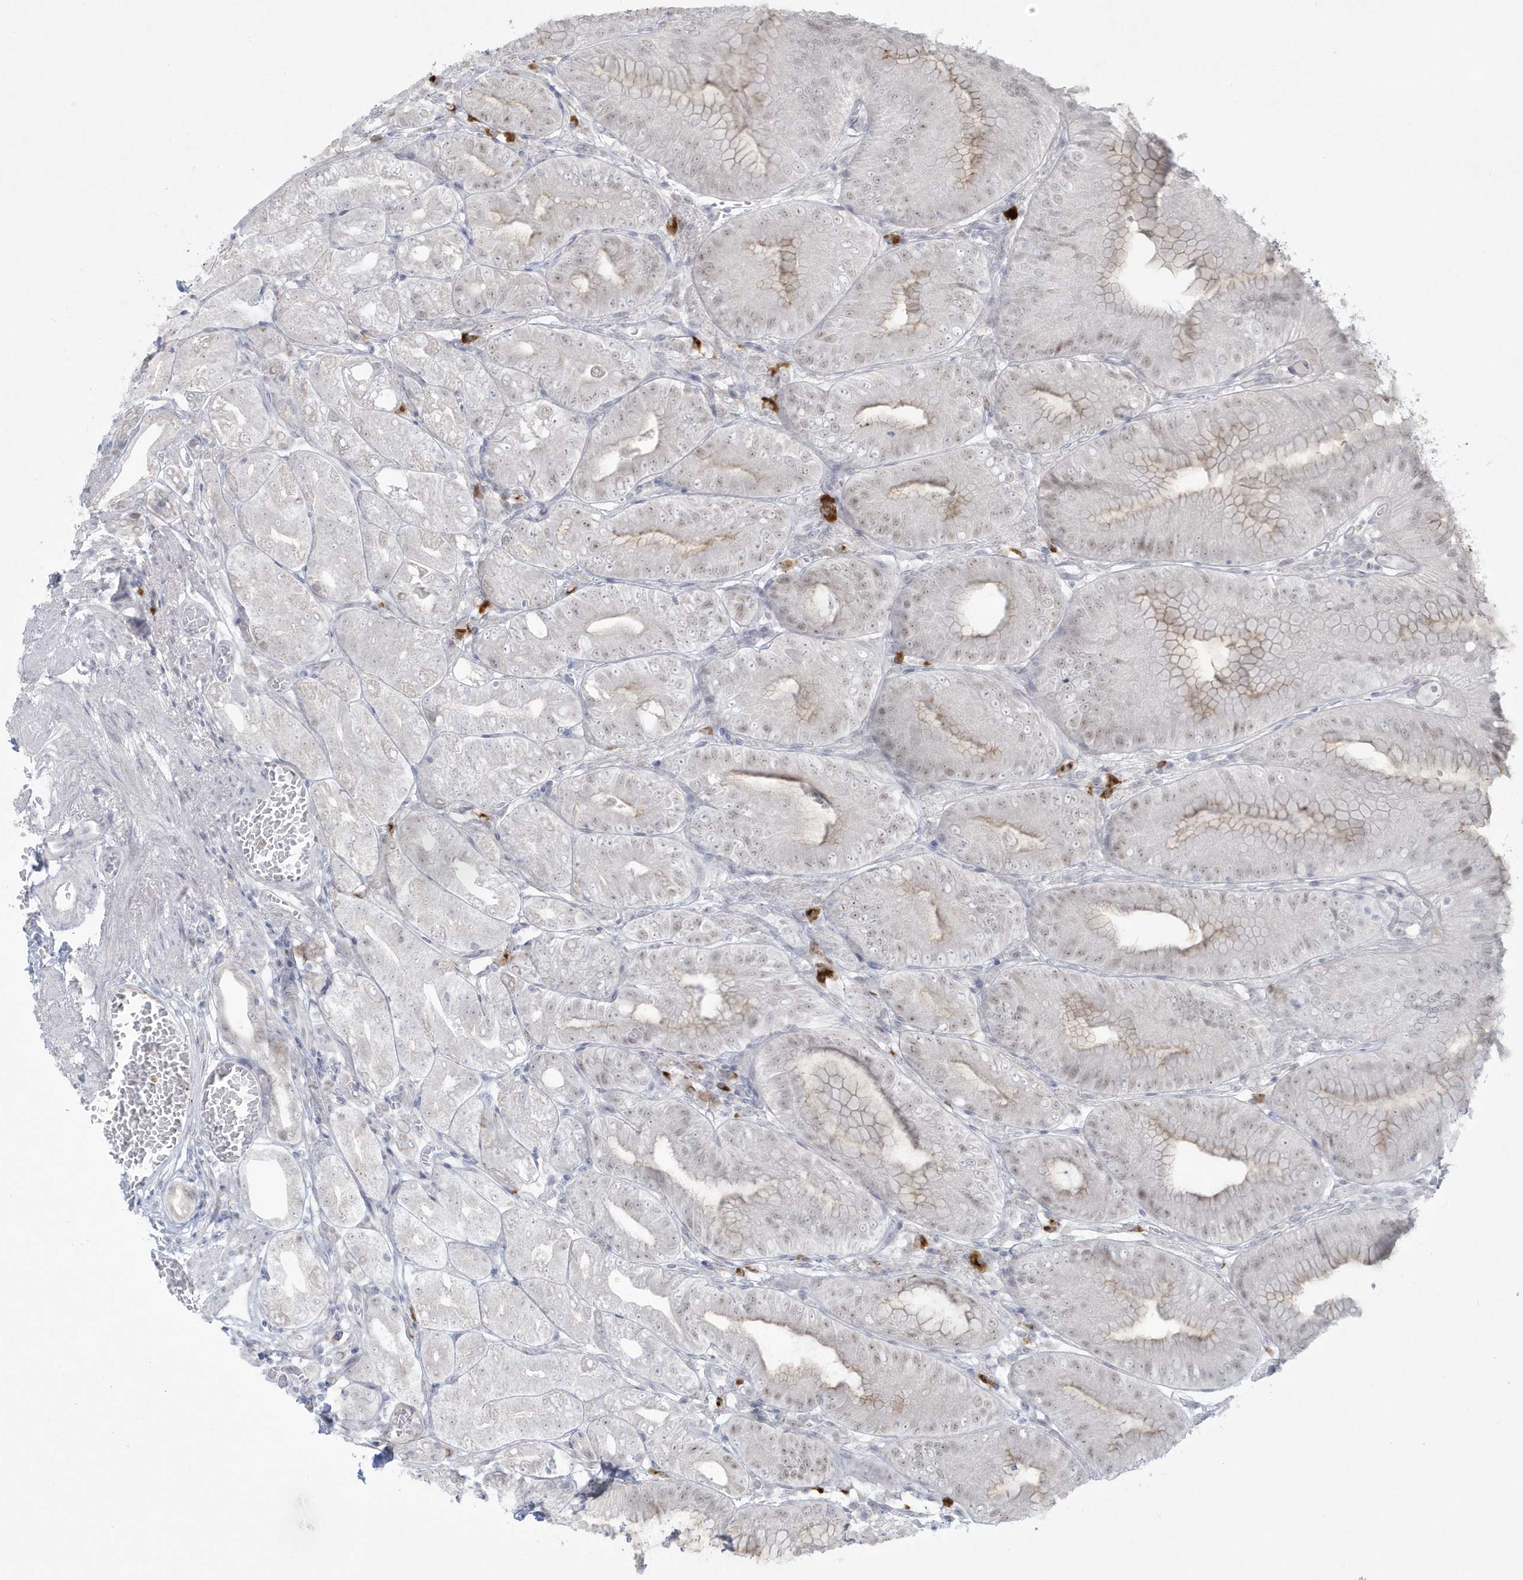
{"staining": {"intensity": "weak", "quantity": "<25%", "location": "cytoplasmic/membranous,nuclear"}, "tissue": "stomach", "cell_type": "Glandular cells", "image_type": "normal", "snomed": [{"axis": "morphology", "description": "Normal tissue, NOS"}, {"axis": "topography", "description": "Stomach, lower"}], "caption": "The micrograph shows no staining of glandular cells in unremarkable stomach. (DAB (3,3'-diaminobenzidine) immunohistochemistry, high magnification).", "gene": "HERC6", "patient": {"sex": "male", "age": 71}}